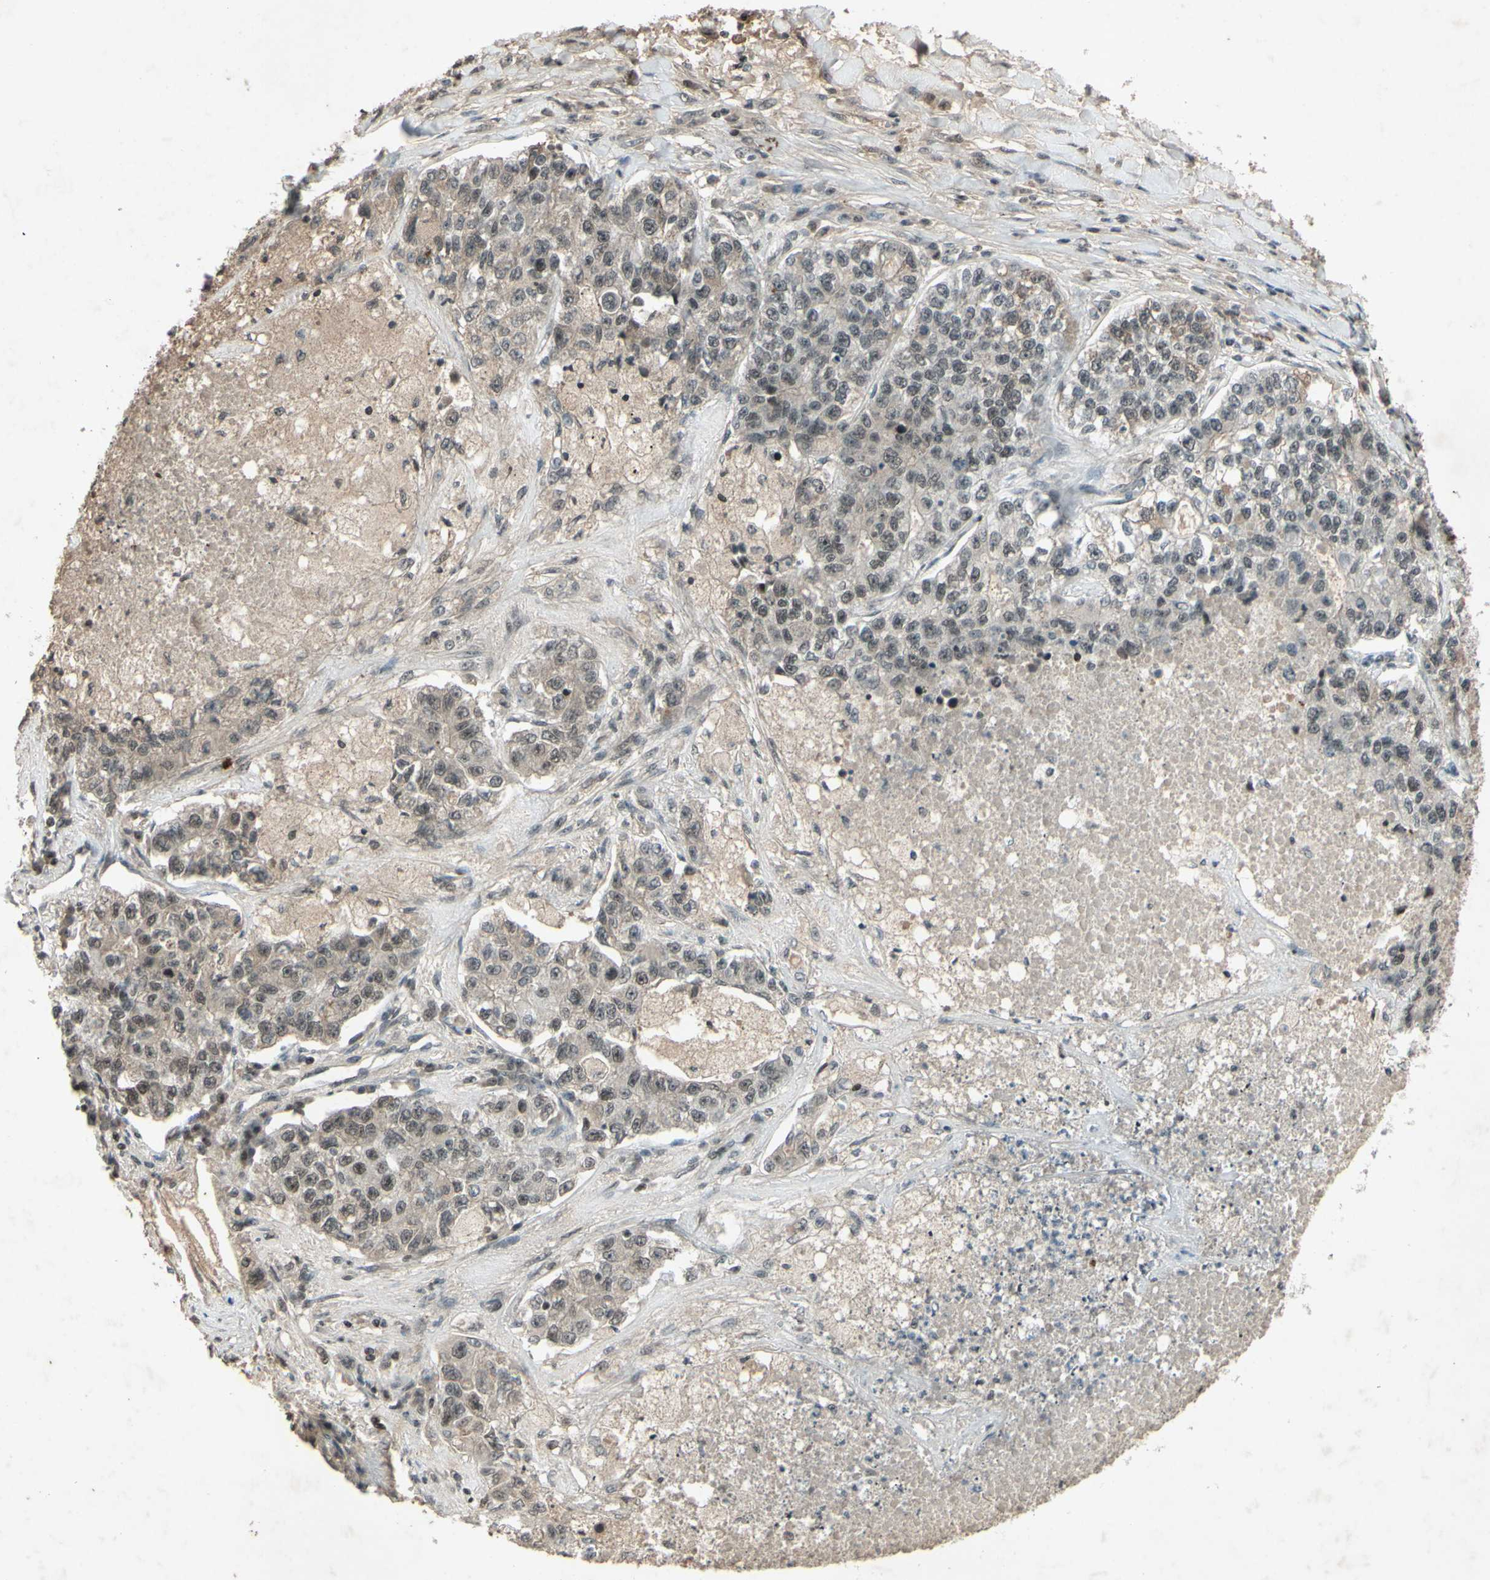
{"staining": {"intensity": "weak", "quantity": "25%-75%", "location": "nuclear"}, "tissue": "lung cancer", "cell_type": "Tumor cells", "image_type": "cancer", "snomed": [{"axis": "morphology", "description": "Adenocarcinoma, NOS"}, {"axis": "topography", "description": "Lung"}], "caption": "Human lung adenocarcinoma stained with a brown dye demonstrates weak nuclear positive staining in approximately 25%-75% of tumor cells.", "gene": "SNW1", "patient": {"sex": "male", "age": 49}}